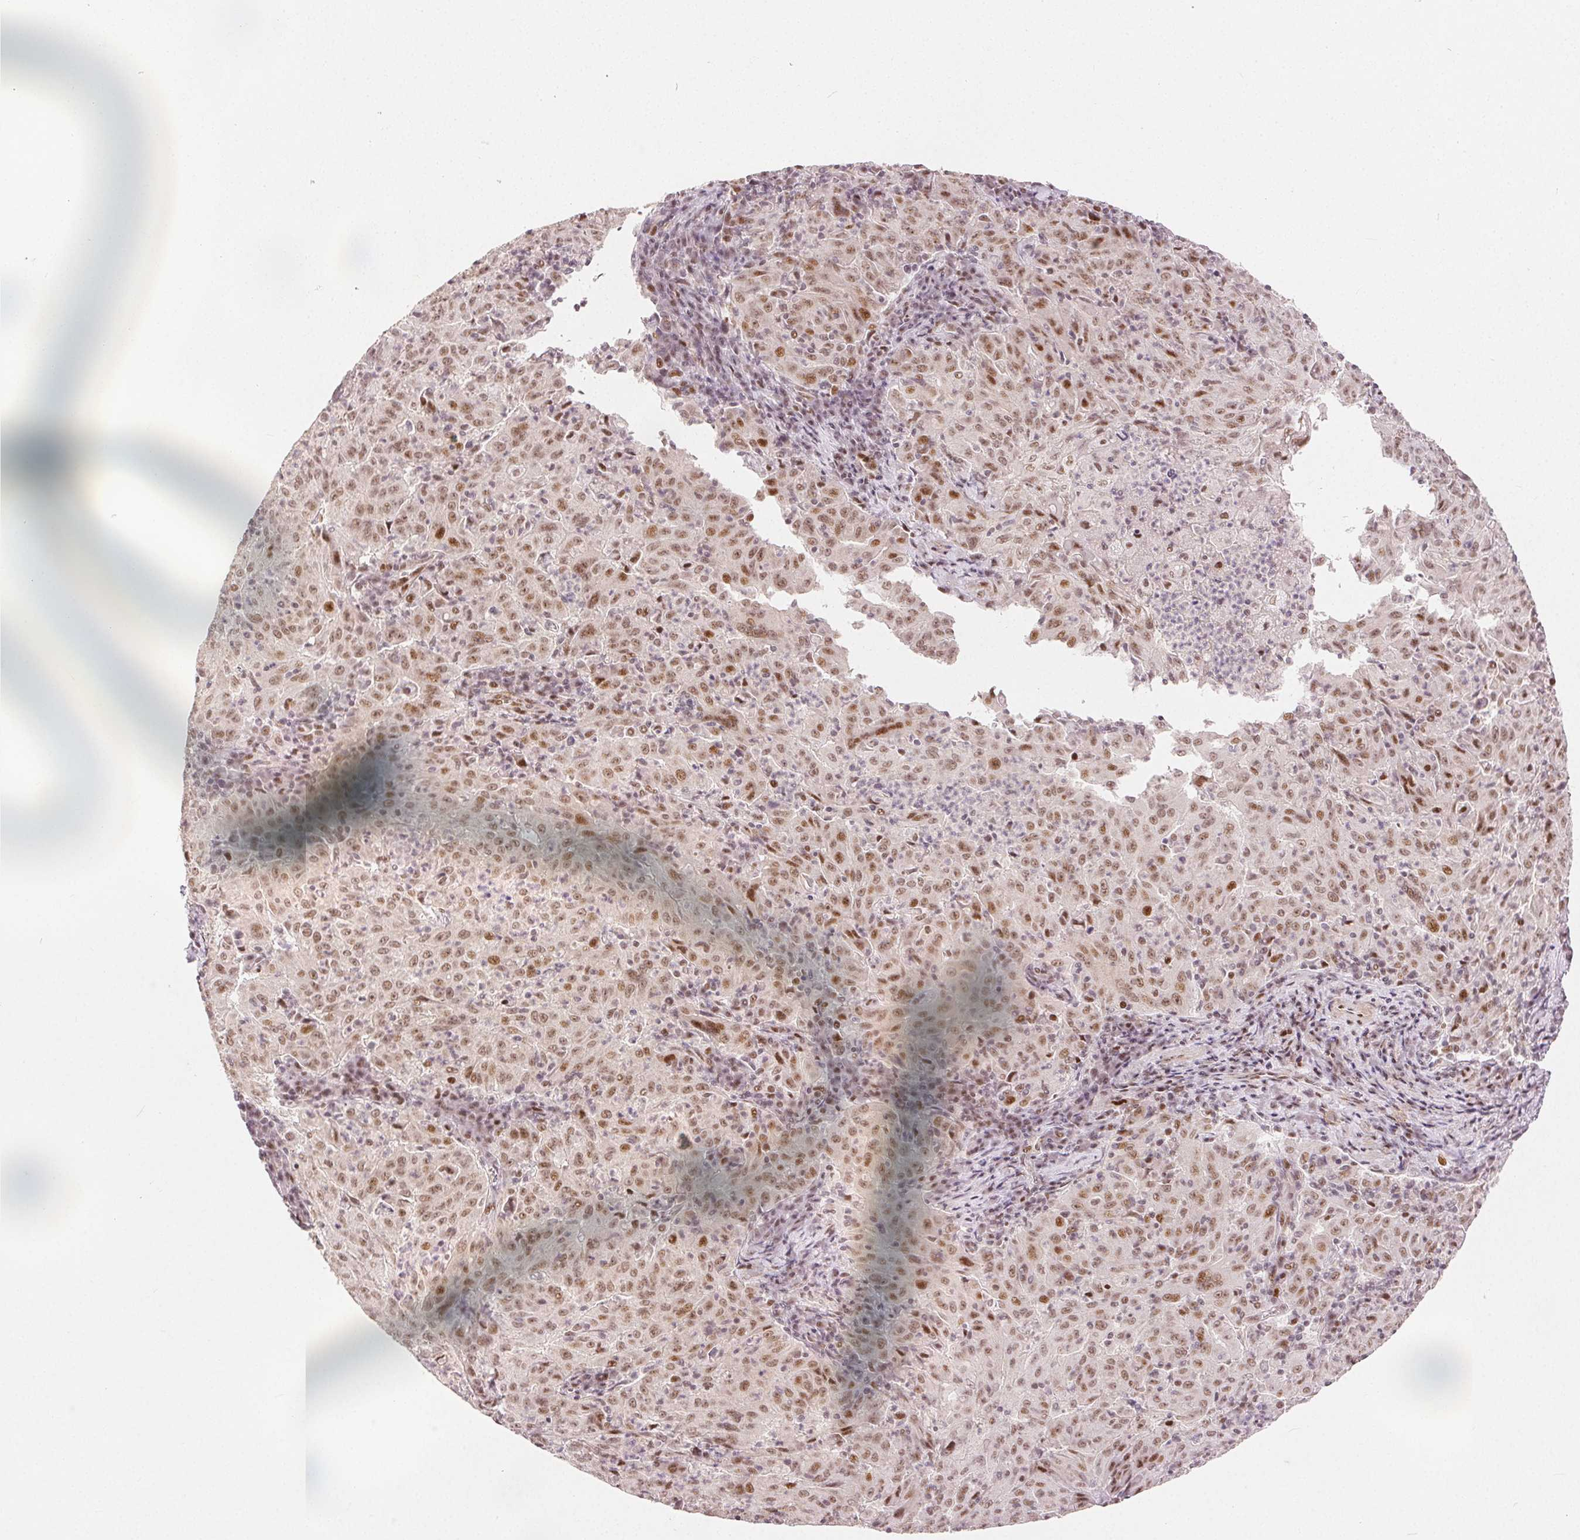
{"staining": {"intensity": "moderate", "quantity": ">75%", "location": "nuclear"}, "tissue": "pancreatic cancer", "cell_type": "Tumor cells", "image_type": "cancer", "snomed": [{"axis": "morphology", "description": "Adenocarcinoma, NOS"}, {"axis": "topography", "description": "Pancreas"}], "caption": "Immunohistochemistry photomicrograph of neoplastic tissue: pancreatic adenocarcinoma stained using immunohistochemistry exhibits medium levels of moderate protein expression localized specifically in the nuclear of tumor cells, appearing as a nuclear brown color.", "gene": "ZNF703", "patient": {"sex": "male", "age": 63}}